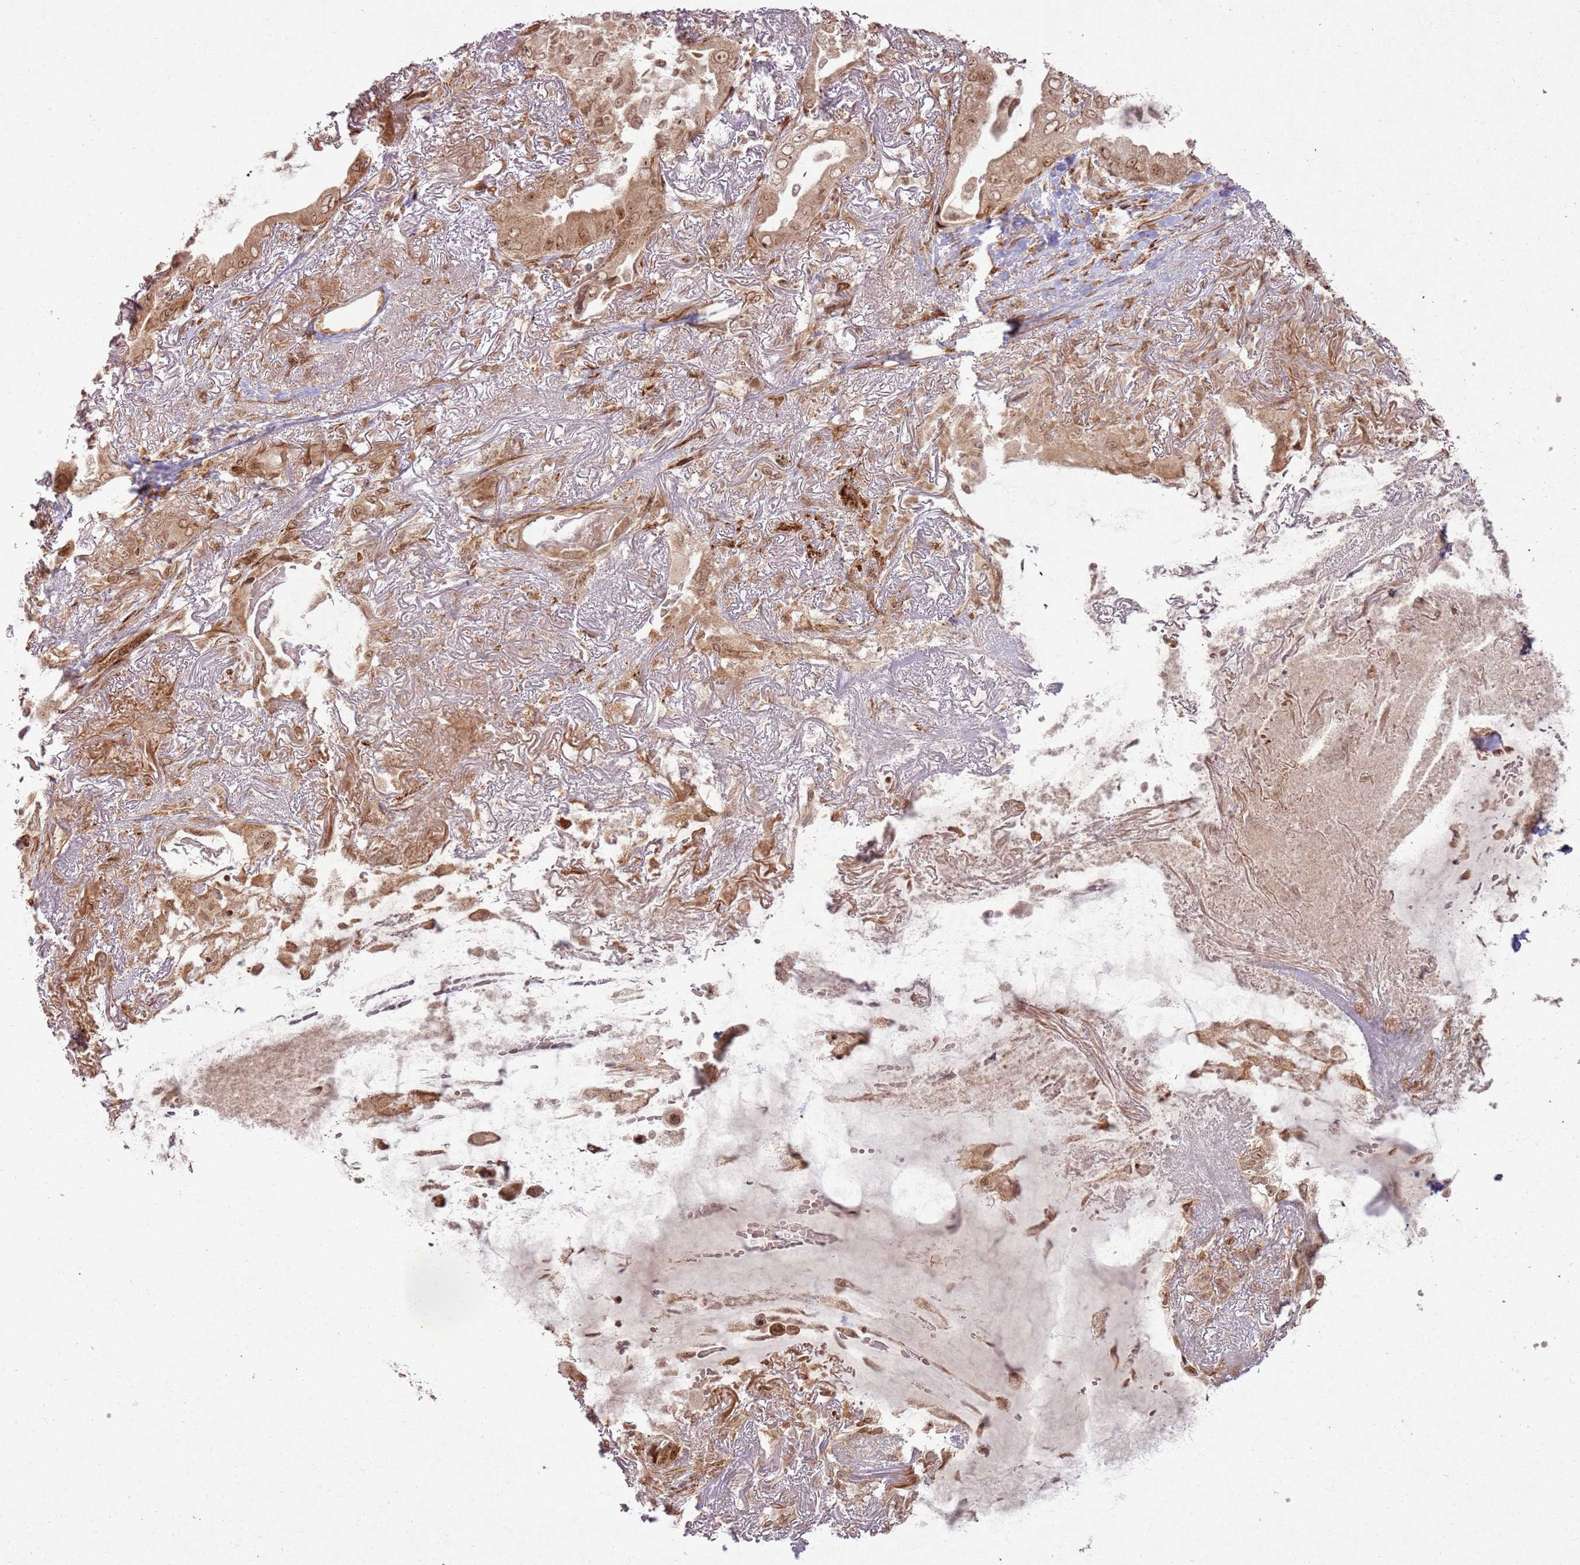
{"staining": {"intensity": "moderate", "quantity": ">75%", "location": "cytoplasmic/membranous,nuclear"}, "tissue": "lung cancer", "cell_type": "Tumor cells", "image_type": "cancer", "snomed": [{"axis": "morphology", "description": "Adenocarcinoma, NOS"}, {"axis": "topography", "description": "Lung"}], "caption": "Moderate cytoplasmic/membranous and nuclear expression is seen in approximately >75% of tumor cells in adenocarcinoma (lung).", "gene": "KLHL36", "patient": {"sex": "female", "age": 69}}